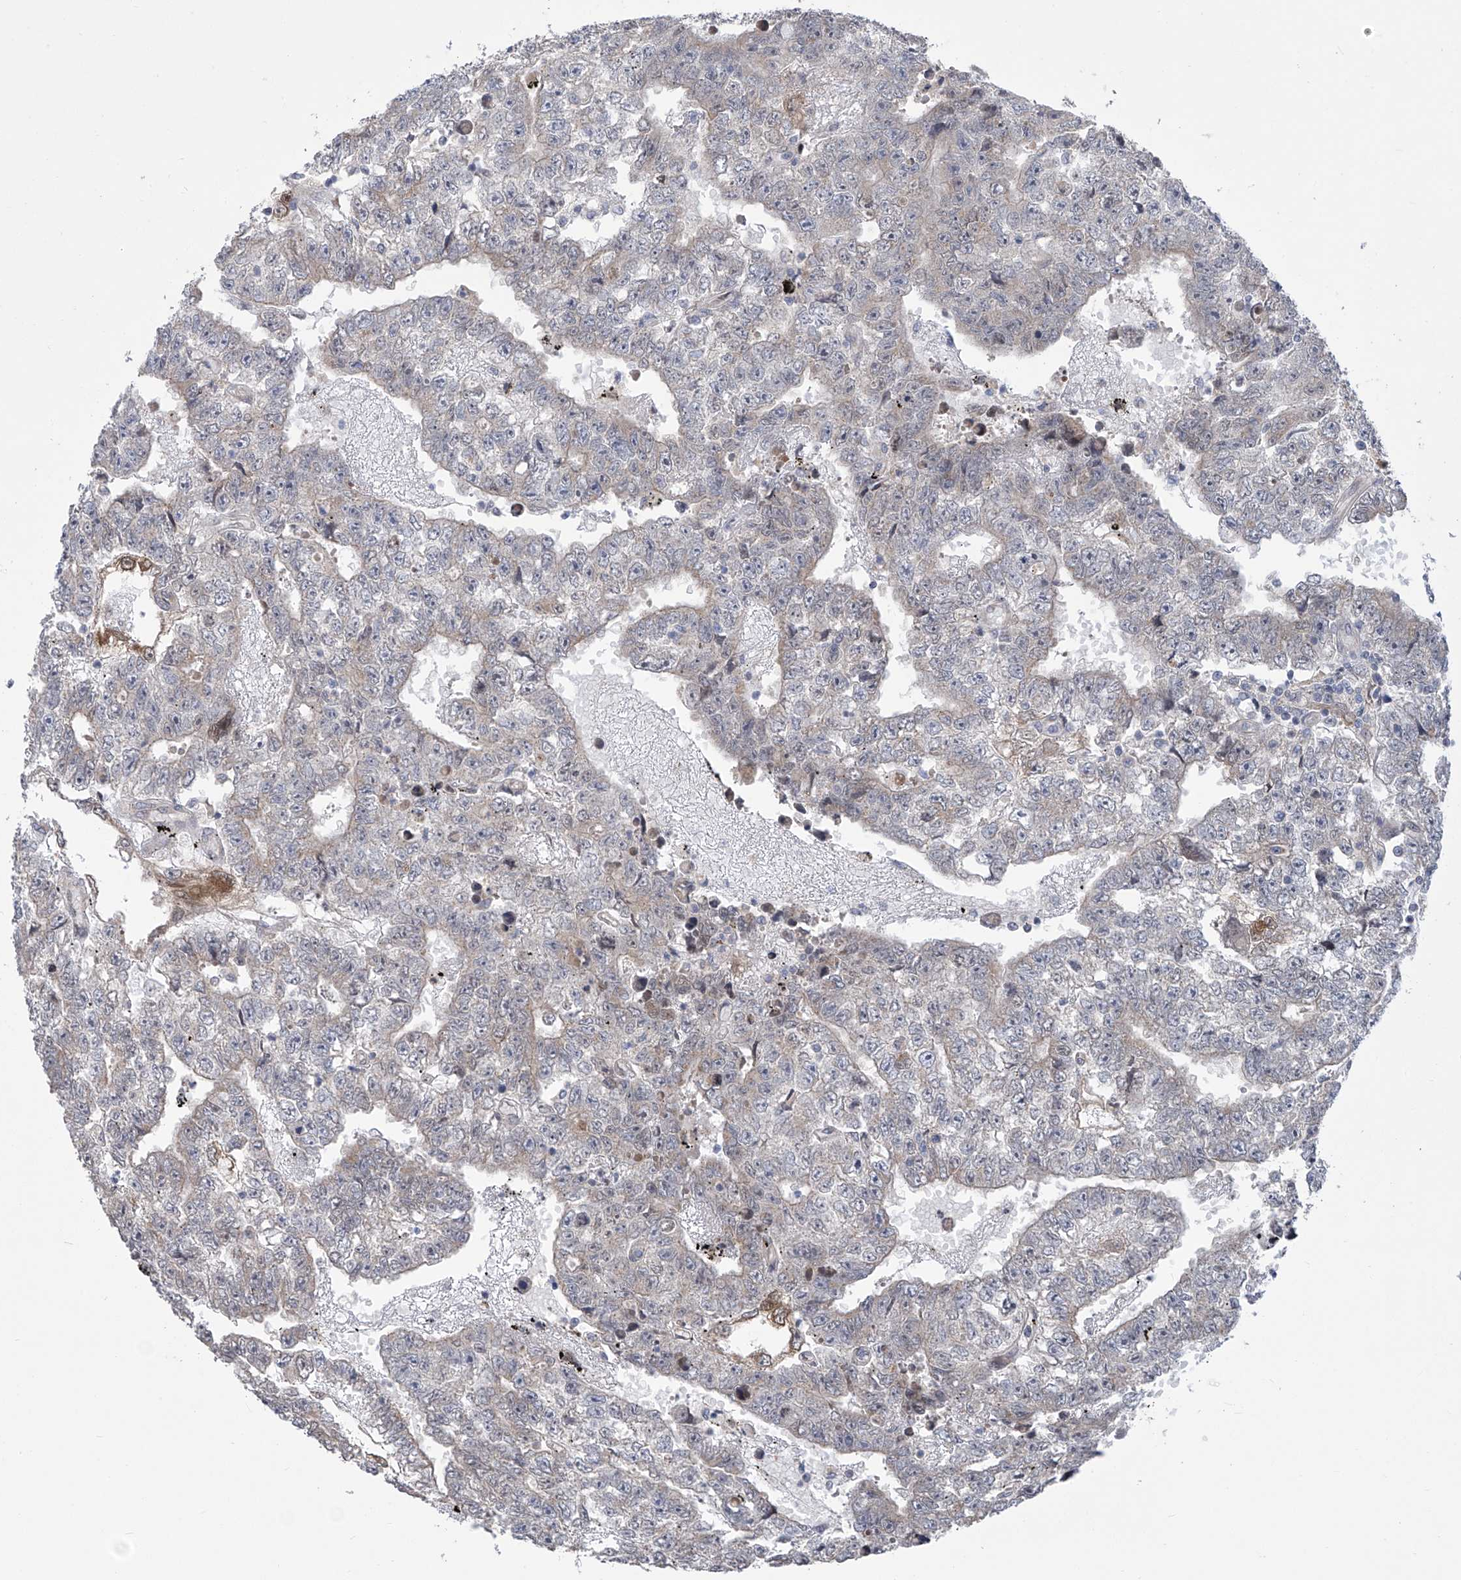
{"staining": {"intensity": "weak", "quantity": "<25%", "location": "cytoplasmic/membranous"}, "tissue": "testis cancer", "cell_type": "Tumor cells", "image_type": "cancer", "snomed": [{"axis": "morphology", "description": "Carcinoma, Embryonal, NOS"}, {"axis": "topography", "description": "Testis"}], "caption": "Histopathology image shows no protein staining in tumor cells of testis embryonal carcinoma tissue.", "gene": "CETN2", "patient": {"sex": "male", "age": 25}}